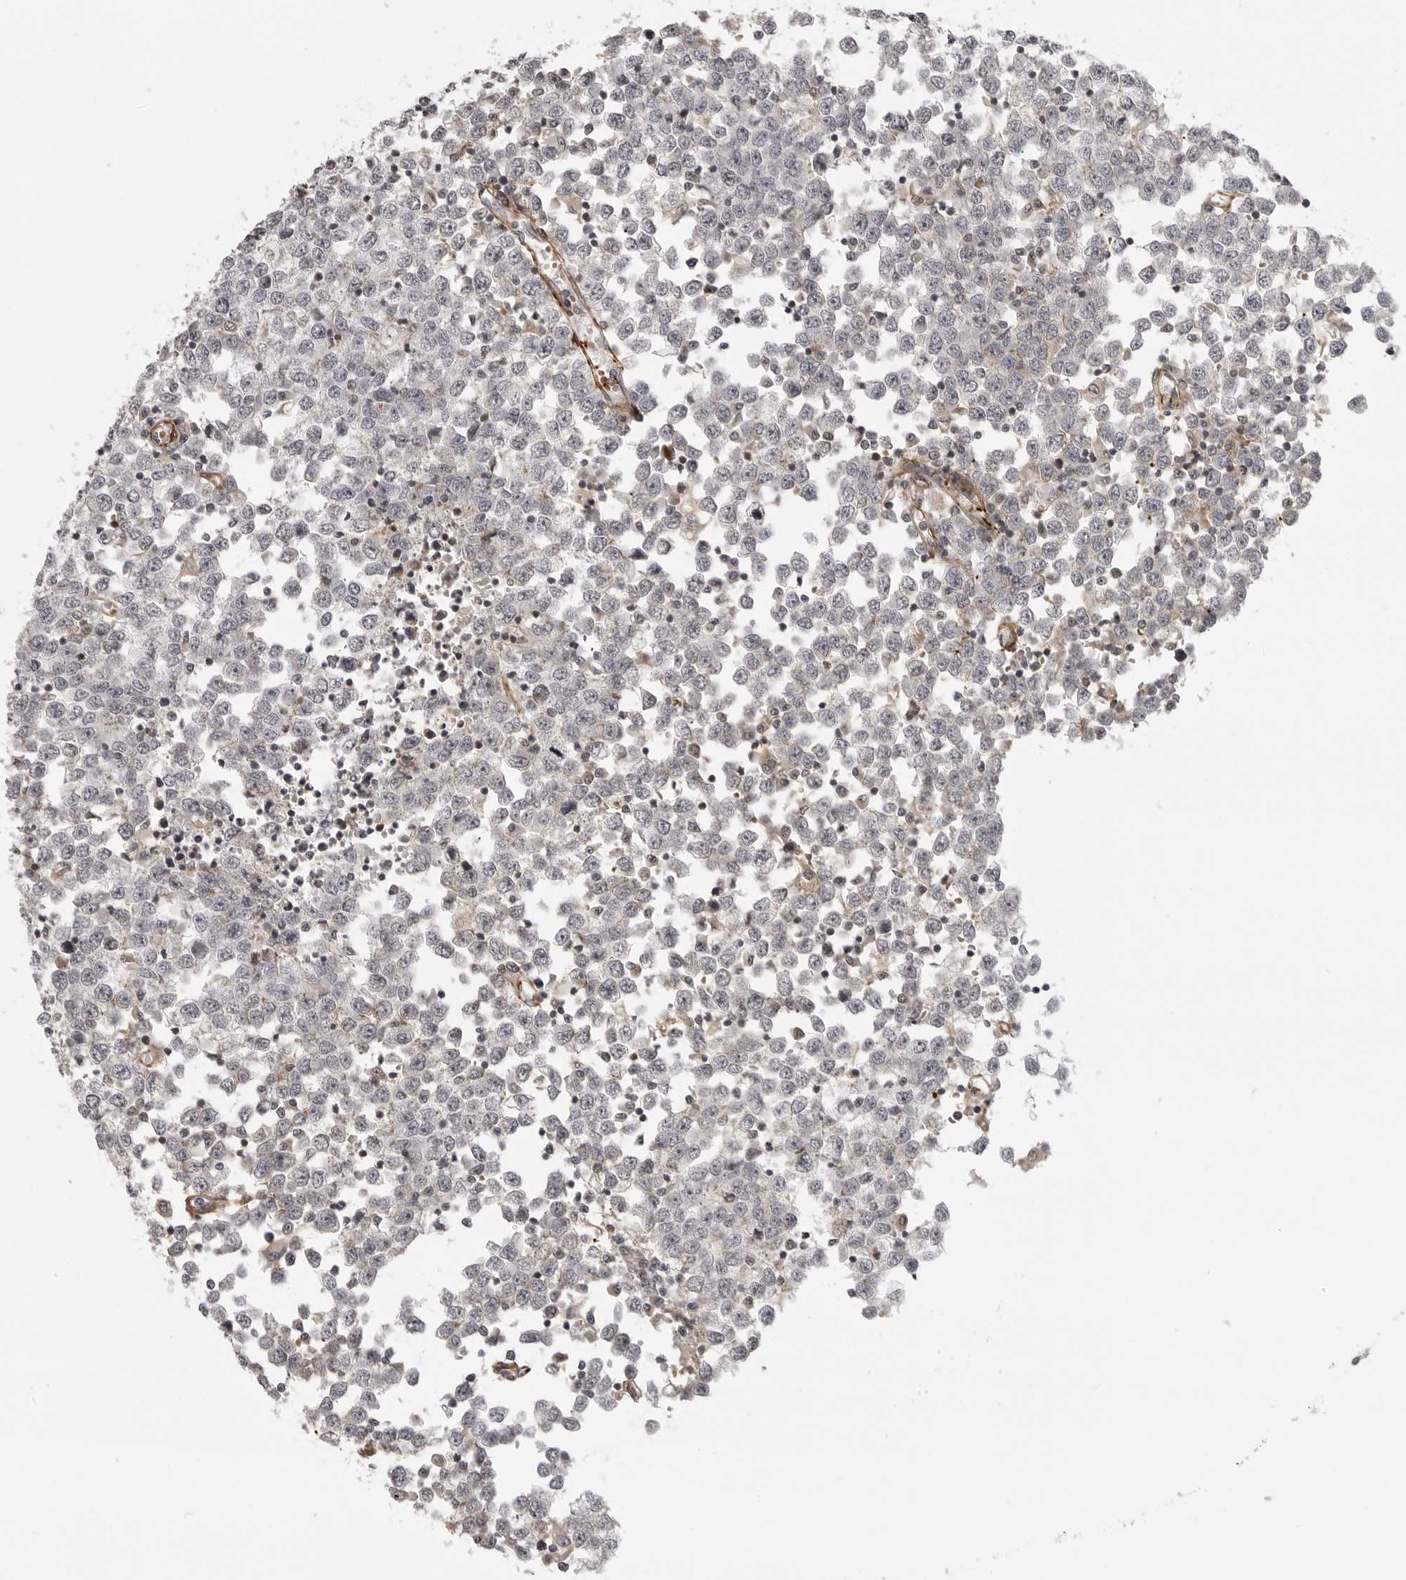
{"staining": {"intensity": "negative", "quantity": "none", "location": "none"}, "tissue": "testis cancer", "cell_type": "Tumor cells", "image_type": "cancer", "snomed": [{"axis": "morphology", "description": "Seminoma, NOS"}, {"axis": "topography", "description": "Testis"}], "caption": "Micrograph shows no significant protein positivity in tumor cells of testis seminoma.", "gene": "TUT4", "patient": {"sex": "male", "age": 65}}